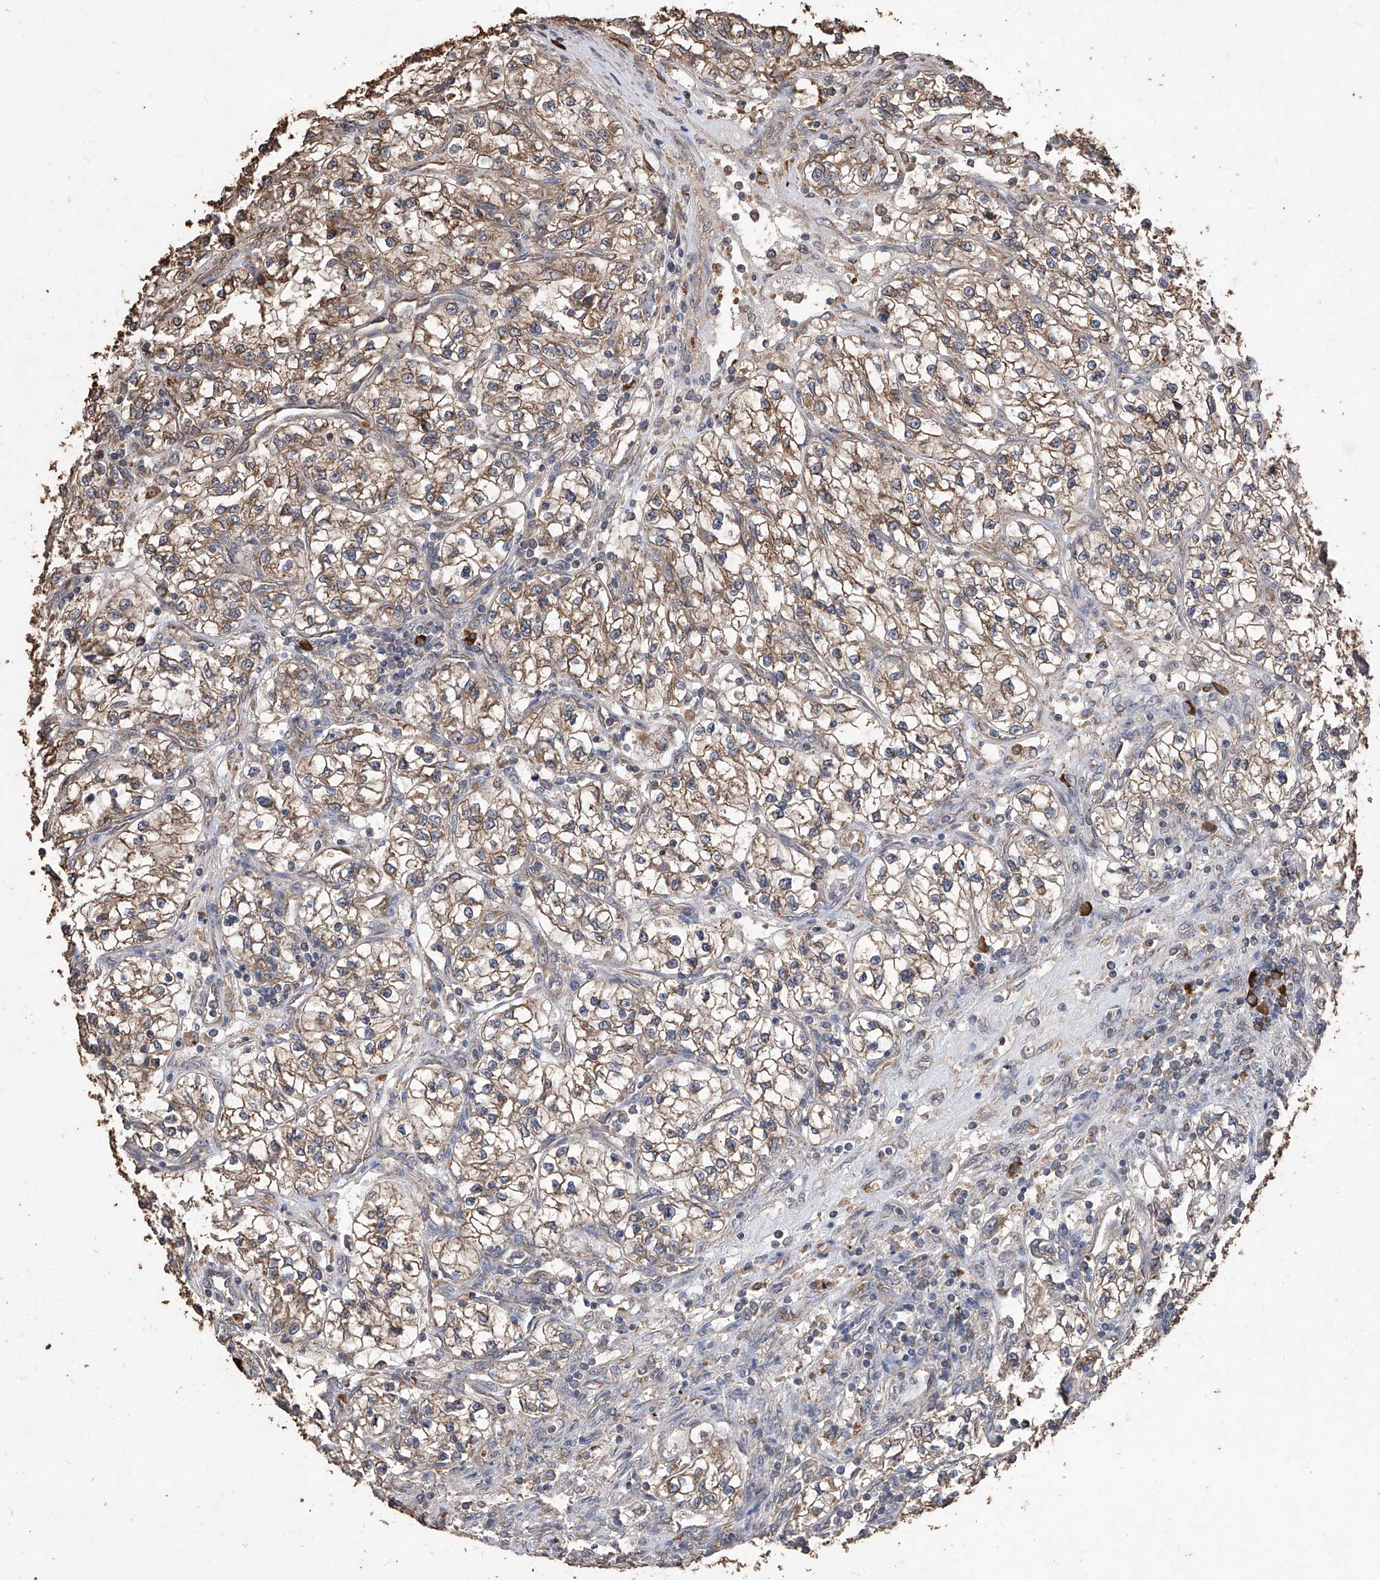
{"staining": {"intensity": "weak", "quantity": ">75%", "location": "cytoplasmic/membranous"}, "tissue": "renal cancer", "cell_type": "Tumor cells", "image_type": "cancer", "snomed": [{"axis": "morphology", "description": "Adenocarcinoma, NOS"}, {"axis": "topography", "description": "Kidney"}], "caption": "This is an image of immunohistochemistry staining of renal adenocarcinoma, which shows weak positivity in the cytoplasmic/membranous of tumor cells.", "gene": "EML1", "patient": {"sex": "female", "age": 57}}